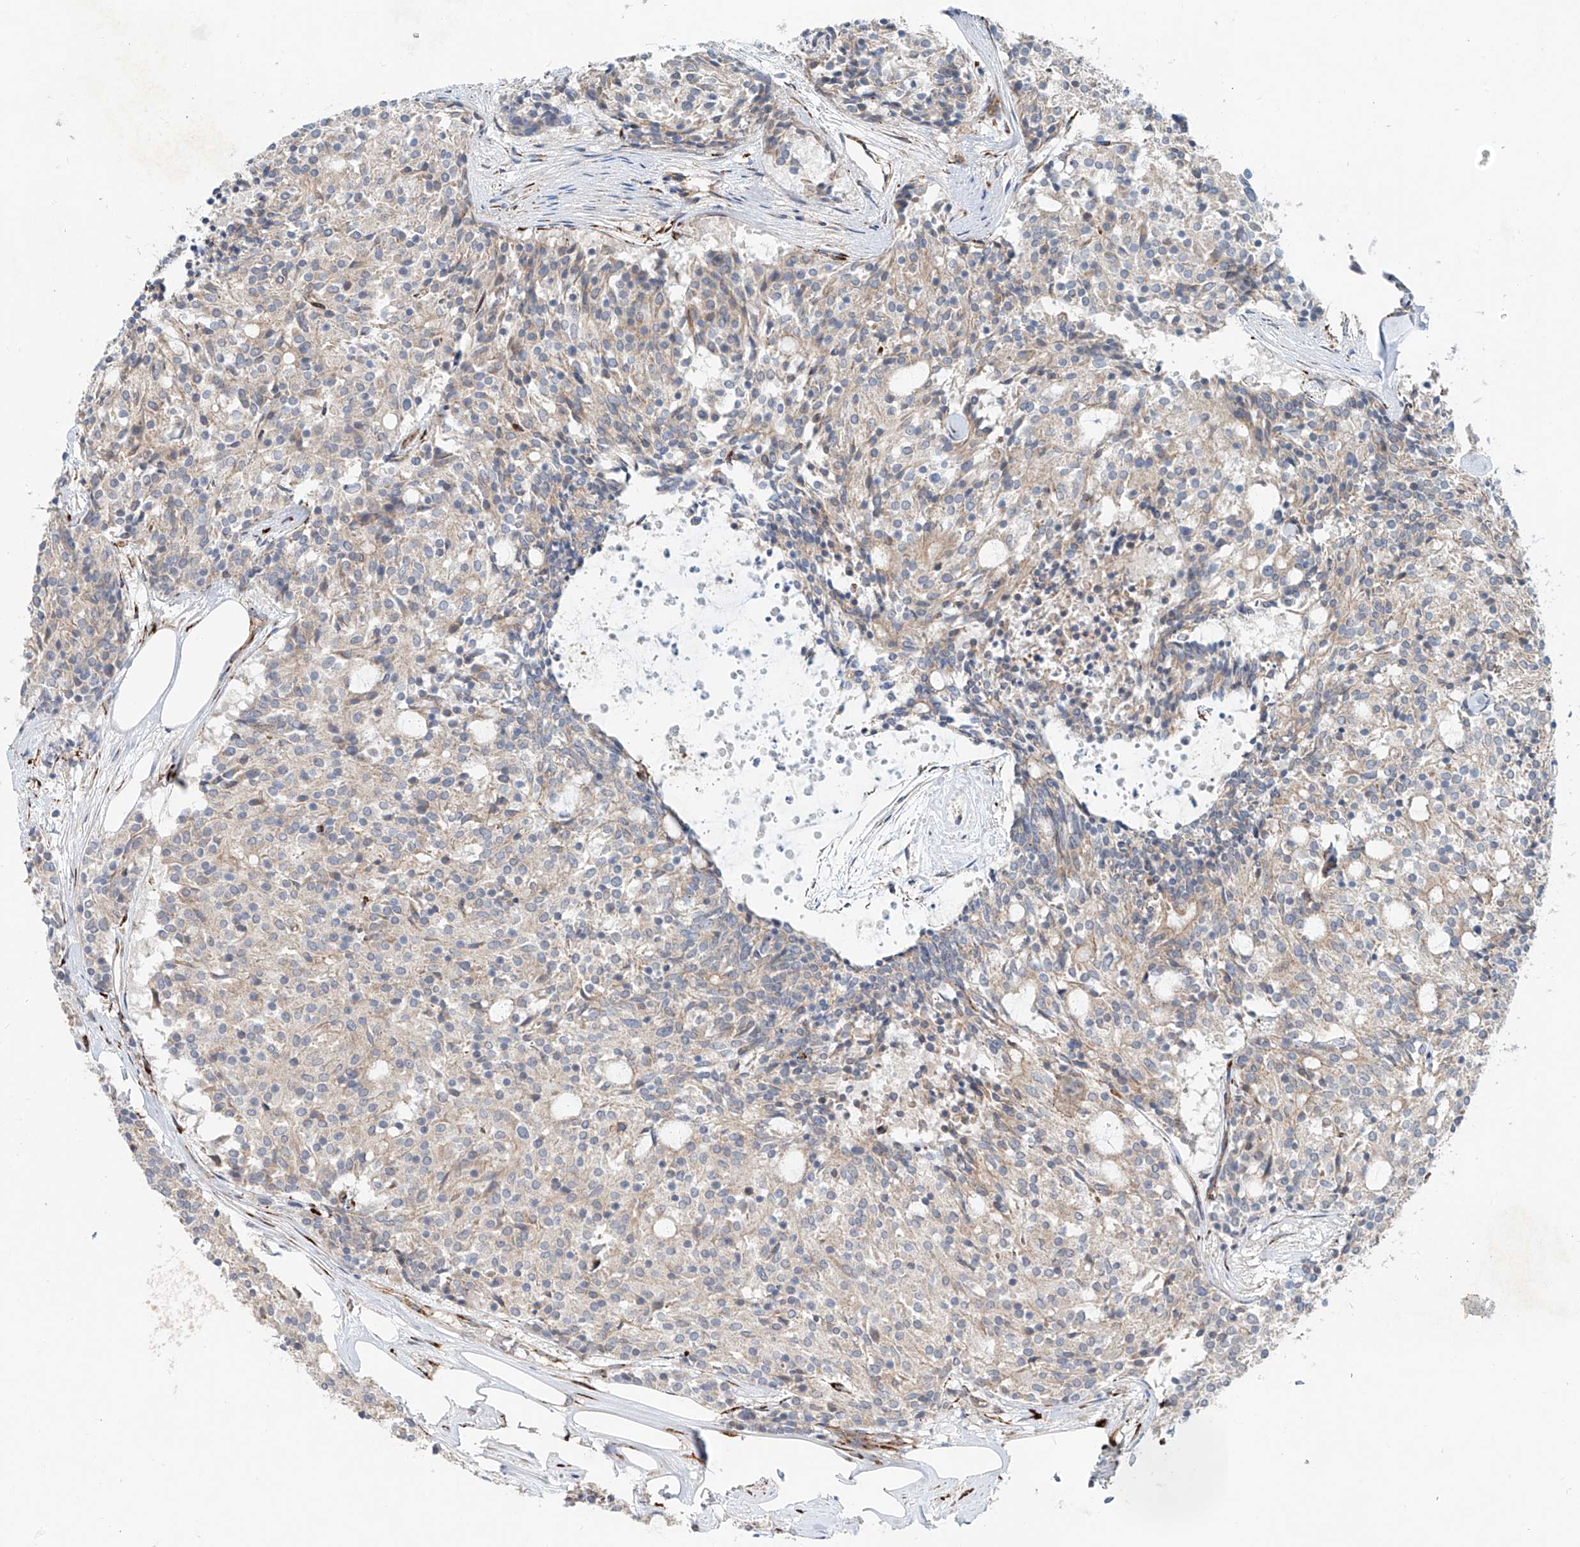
{"staining": {"intensity": "weak", "quantity": "<25%", "location": "cytoplasmic/membranous"}, "tissue": "carcinoid", "cell_type": "Tumor cells", "image_type": "cancer", "snomed": [{"axis": "morphology", "description": "Carcinoid, malignant, NOS"}, {"axis": "topography", "description": "Pancreas"}], "caption": "A high-resolution image shows immunohistochemistry staining of malignant carcinoid, which shows no significant staining in tumor cells.", "gene": "SNAP29", "patient": {"sex": "female", "age": 54}}